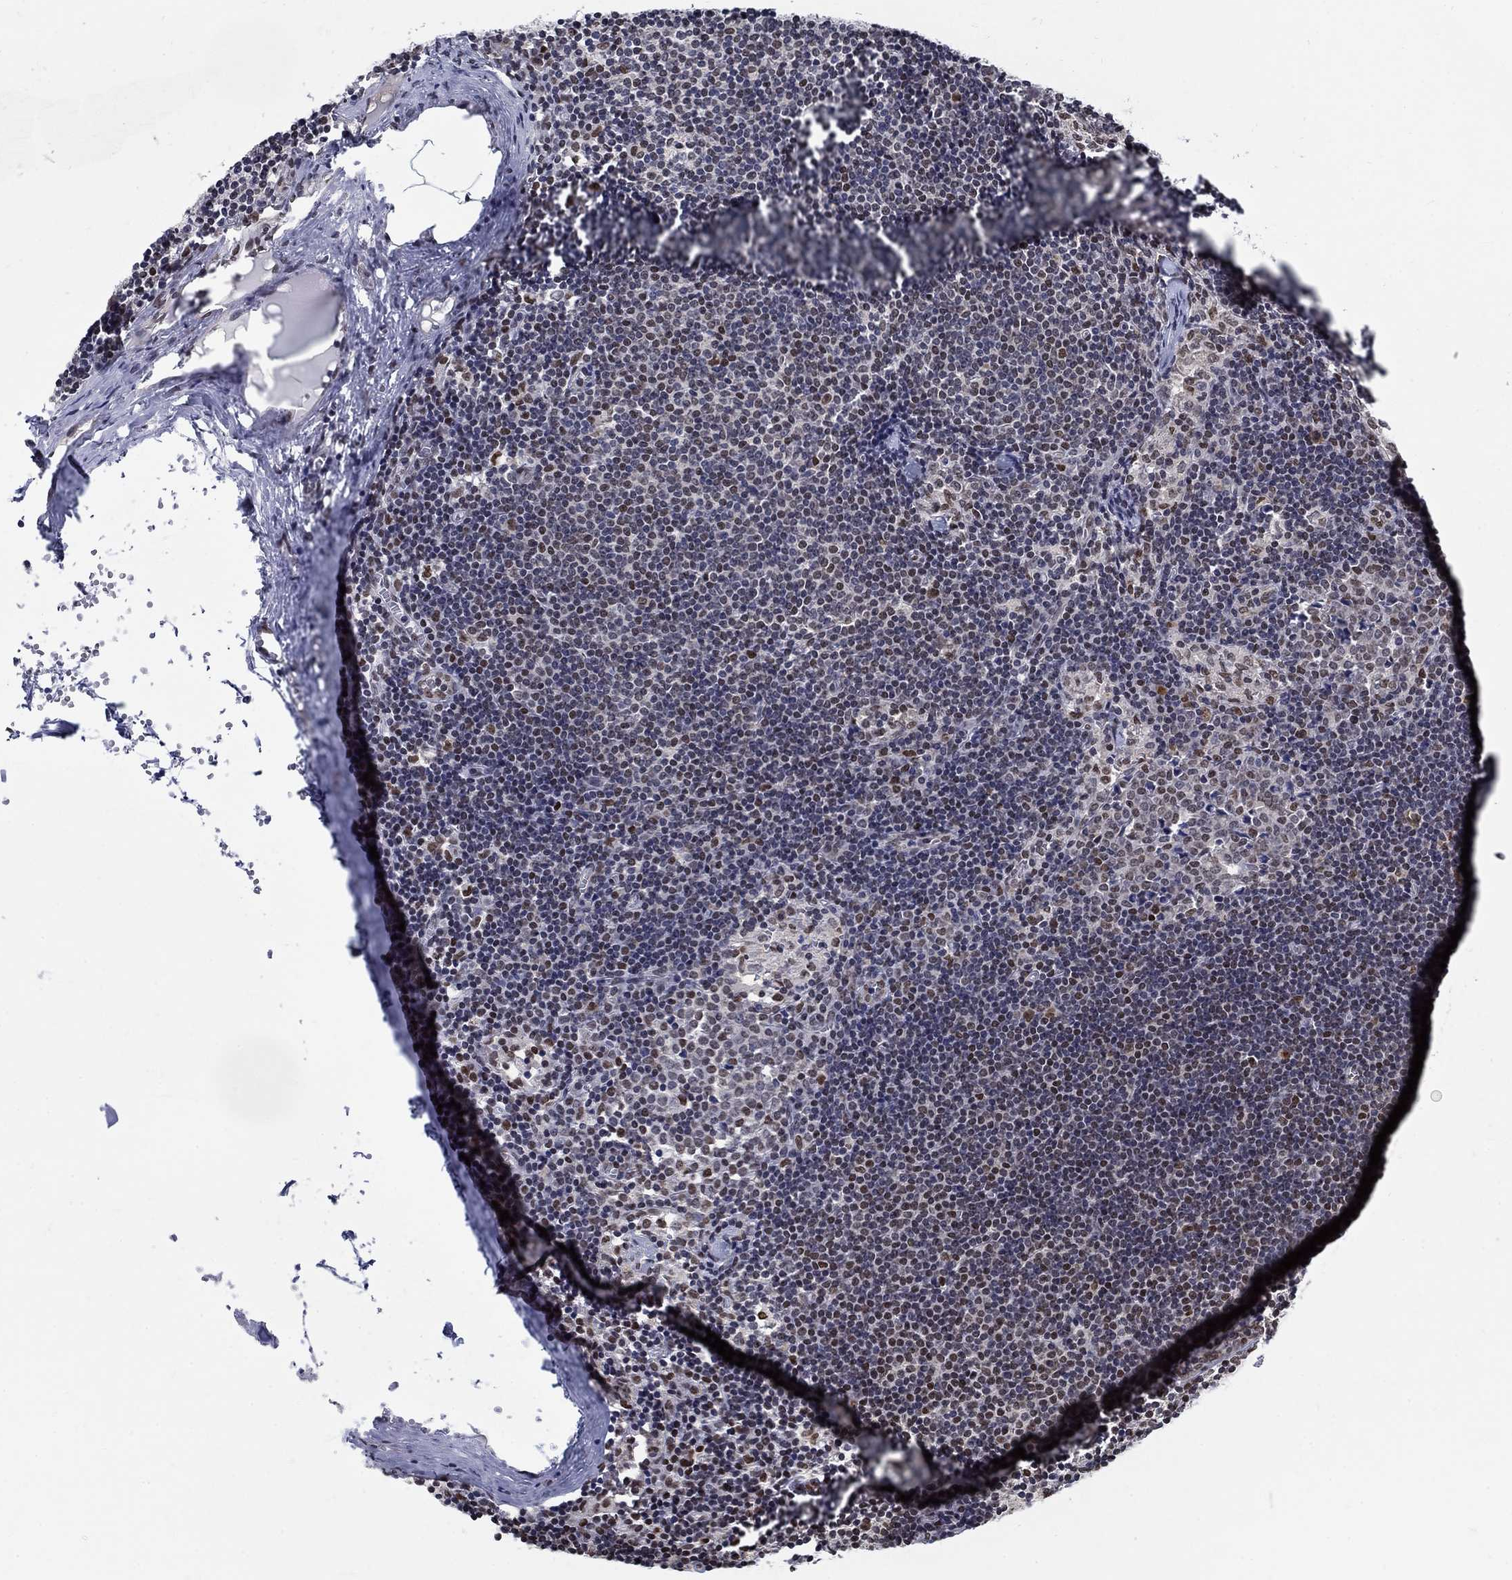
{"staining": {"intensity": "negative", "quantity": "none", "location": "none"}, "tissue": "lymph node", "cell_type": "Germinal center cells", "image_type": "normal", "snomed": [{"axis": "morphology", "description": "Normal tissue, NOS"}, {"axis": "topography", "description": "Lymph node"}], "caption": "Lymph node stained for a protein using IHC shows no positivity germinal center cells.", "gene": "CENPE", "patient": {"sex": "female", "age": 52}}